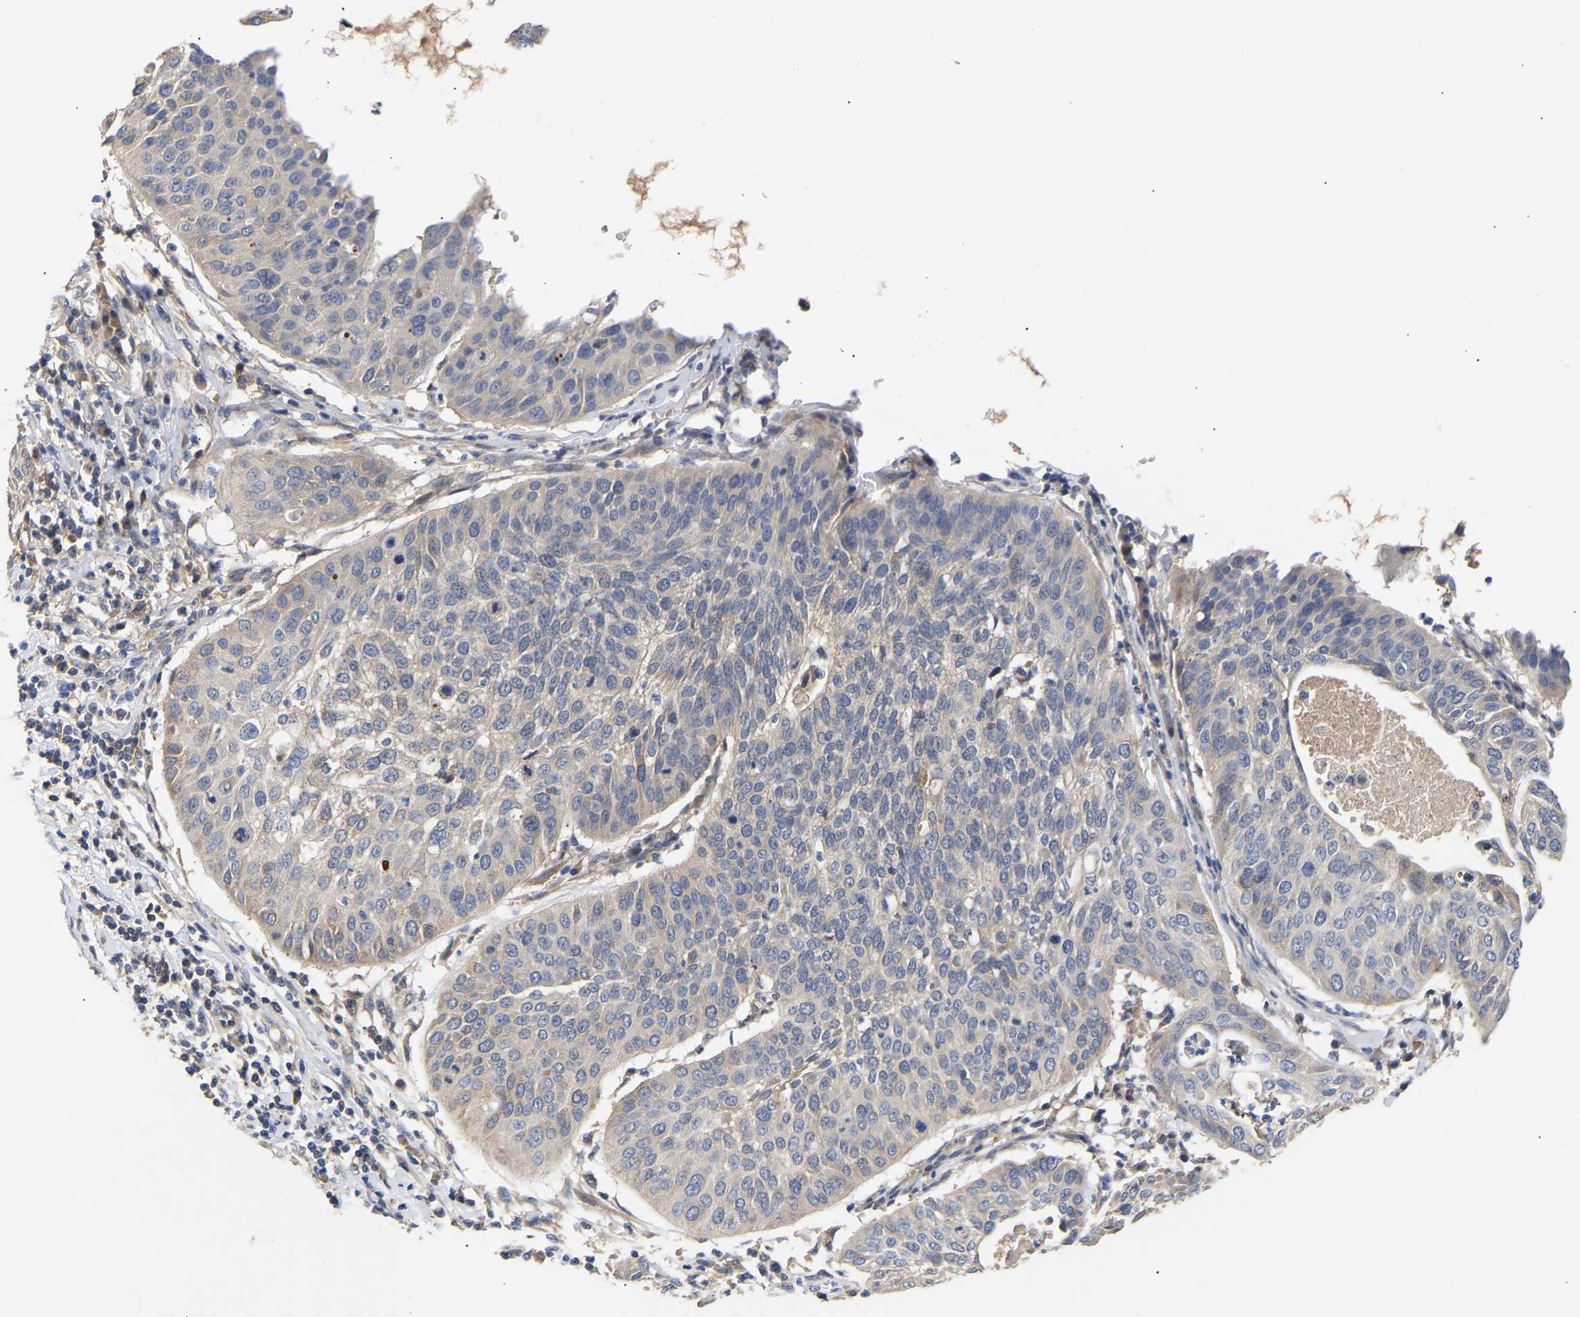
{"staining": {"intensity": "negative", "quantity": "none", "location": "none"}, "tissue": "cervical cancer", "cell_type": "Tumor cells", "image_type": "cancer", "snomed": [{"axis": "morphology", "description": "Normal tissue, NOS"}, {"axis": "morphology", "description": "Squamous cell carcinoma, NOS"}, {"axis": "topography", "description": "Cervix"}], "caption": "An IHC histopathology image of squamous cell carcinoma (cervical) is shown. There is no staining in tumor cells of squamous cell carcinoma (cervical).", "gene": "KASH5", "patient": {"sex": "female", "age": 39}}